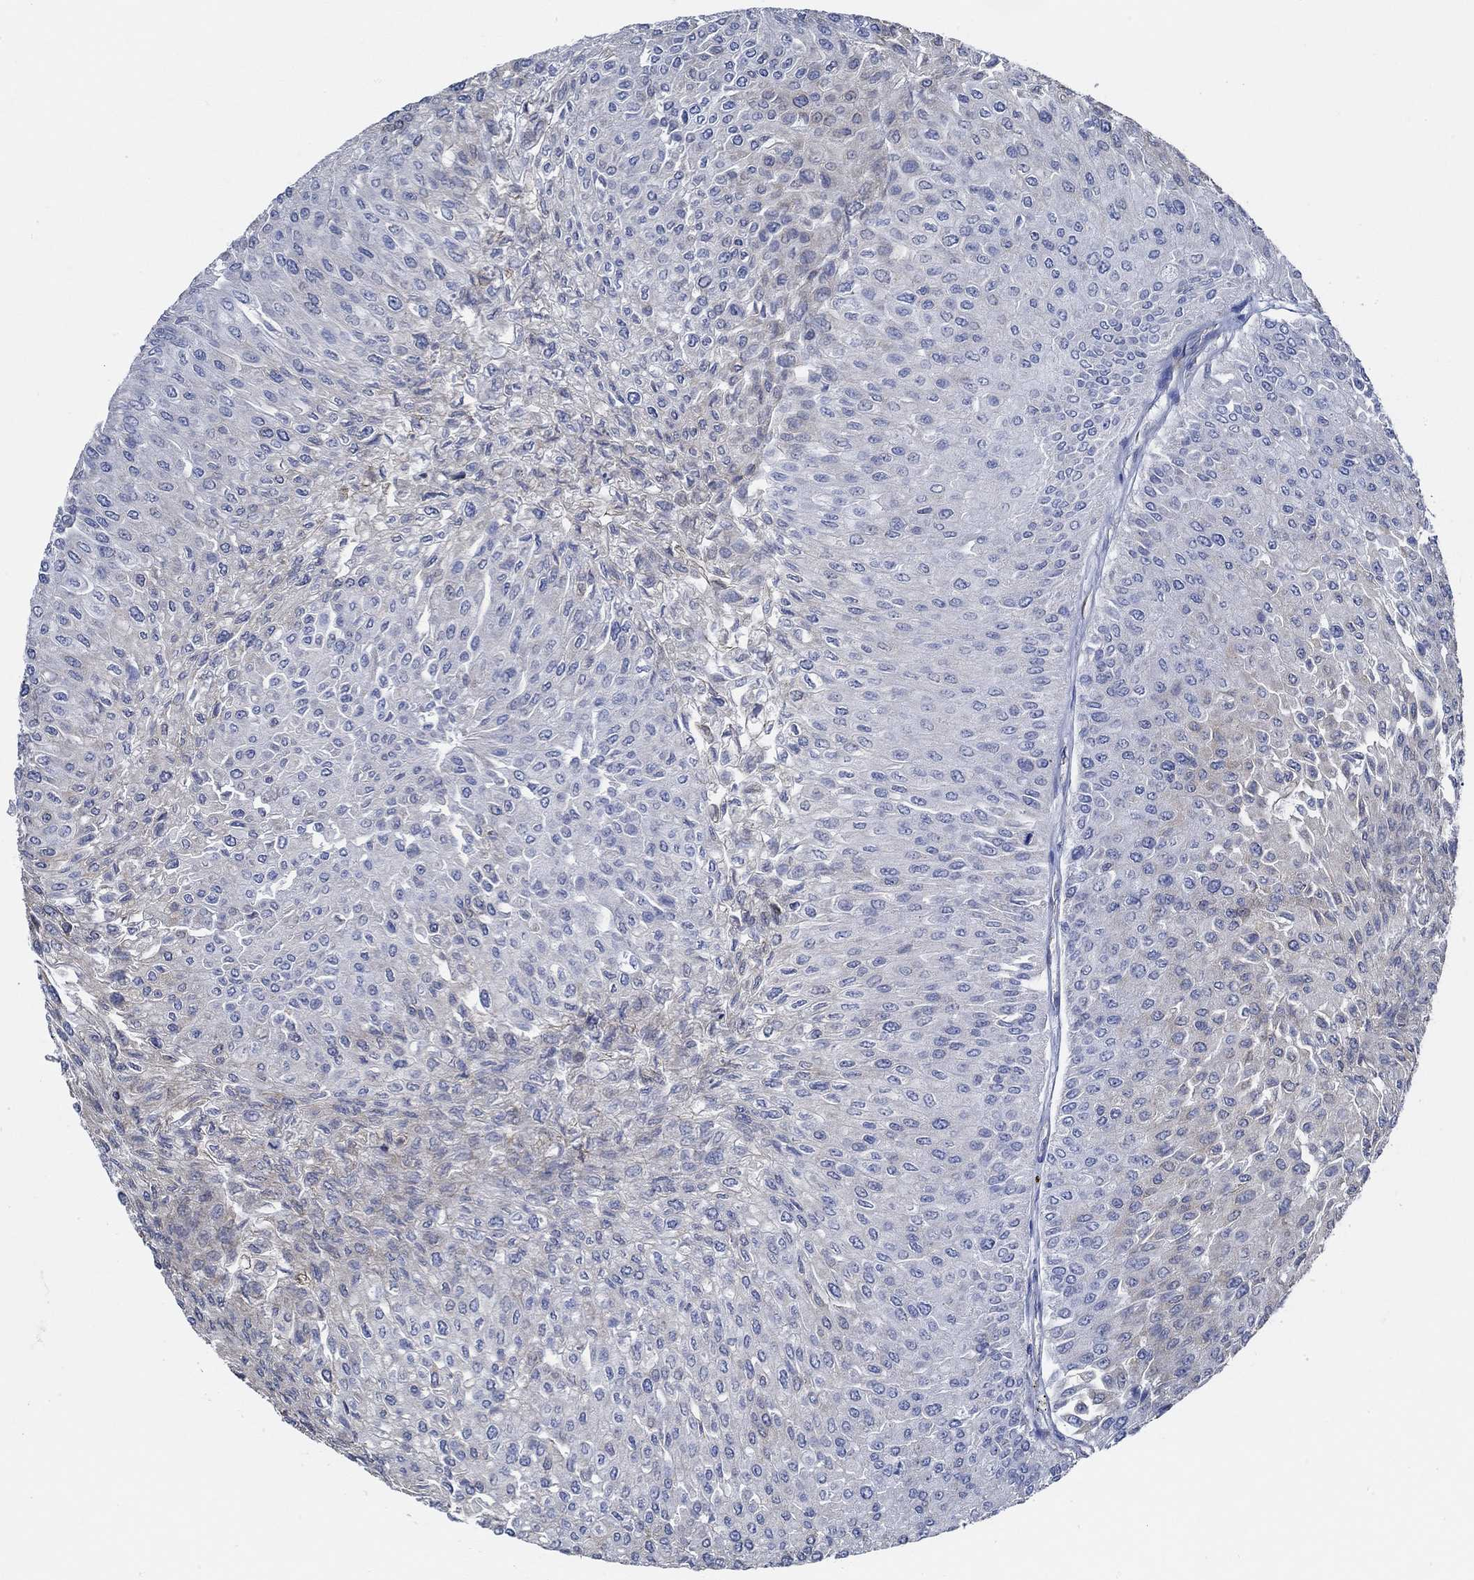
{"staining": {"intensity": "negative", "quantity": "none", "location": "none"}, "tissue": "urothelial cancer", "cell_type": "Tumor cells", "image_type": "cancer", "snomed": [{"axis": "morphology", "description": "Urothelial carcinoma, Low grade"}, {"axis": "topography", "description": "Urinary bladder"}], "caption": "Photomicrograph shows no protein staining in tumor cells of urothelial carcinoma (low-grade) tissue.", "gene": "HECW2", "patient": {"sex": "male", "age": 67}}